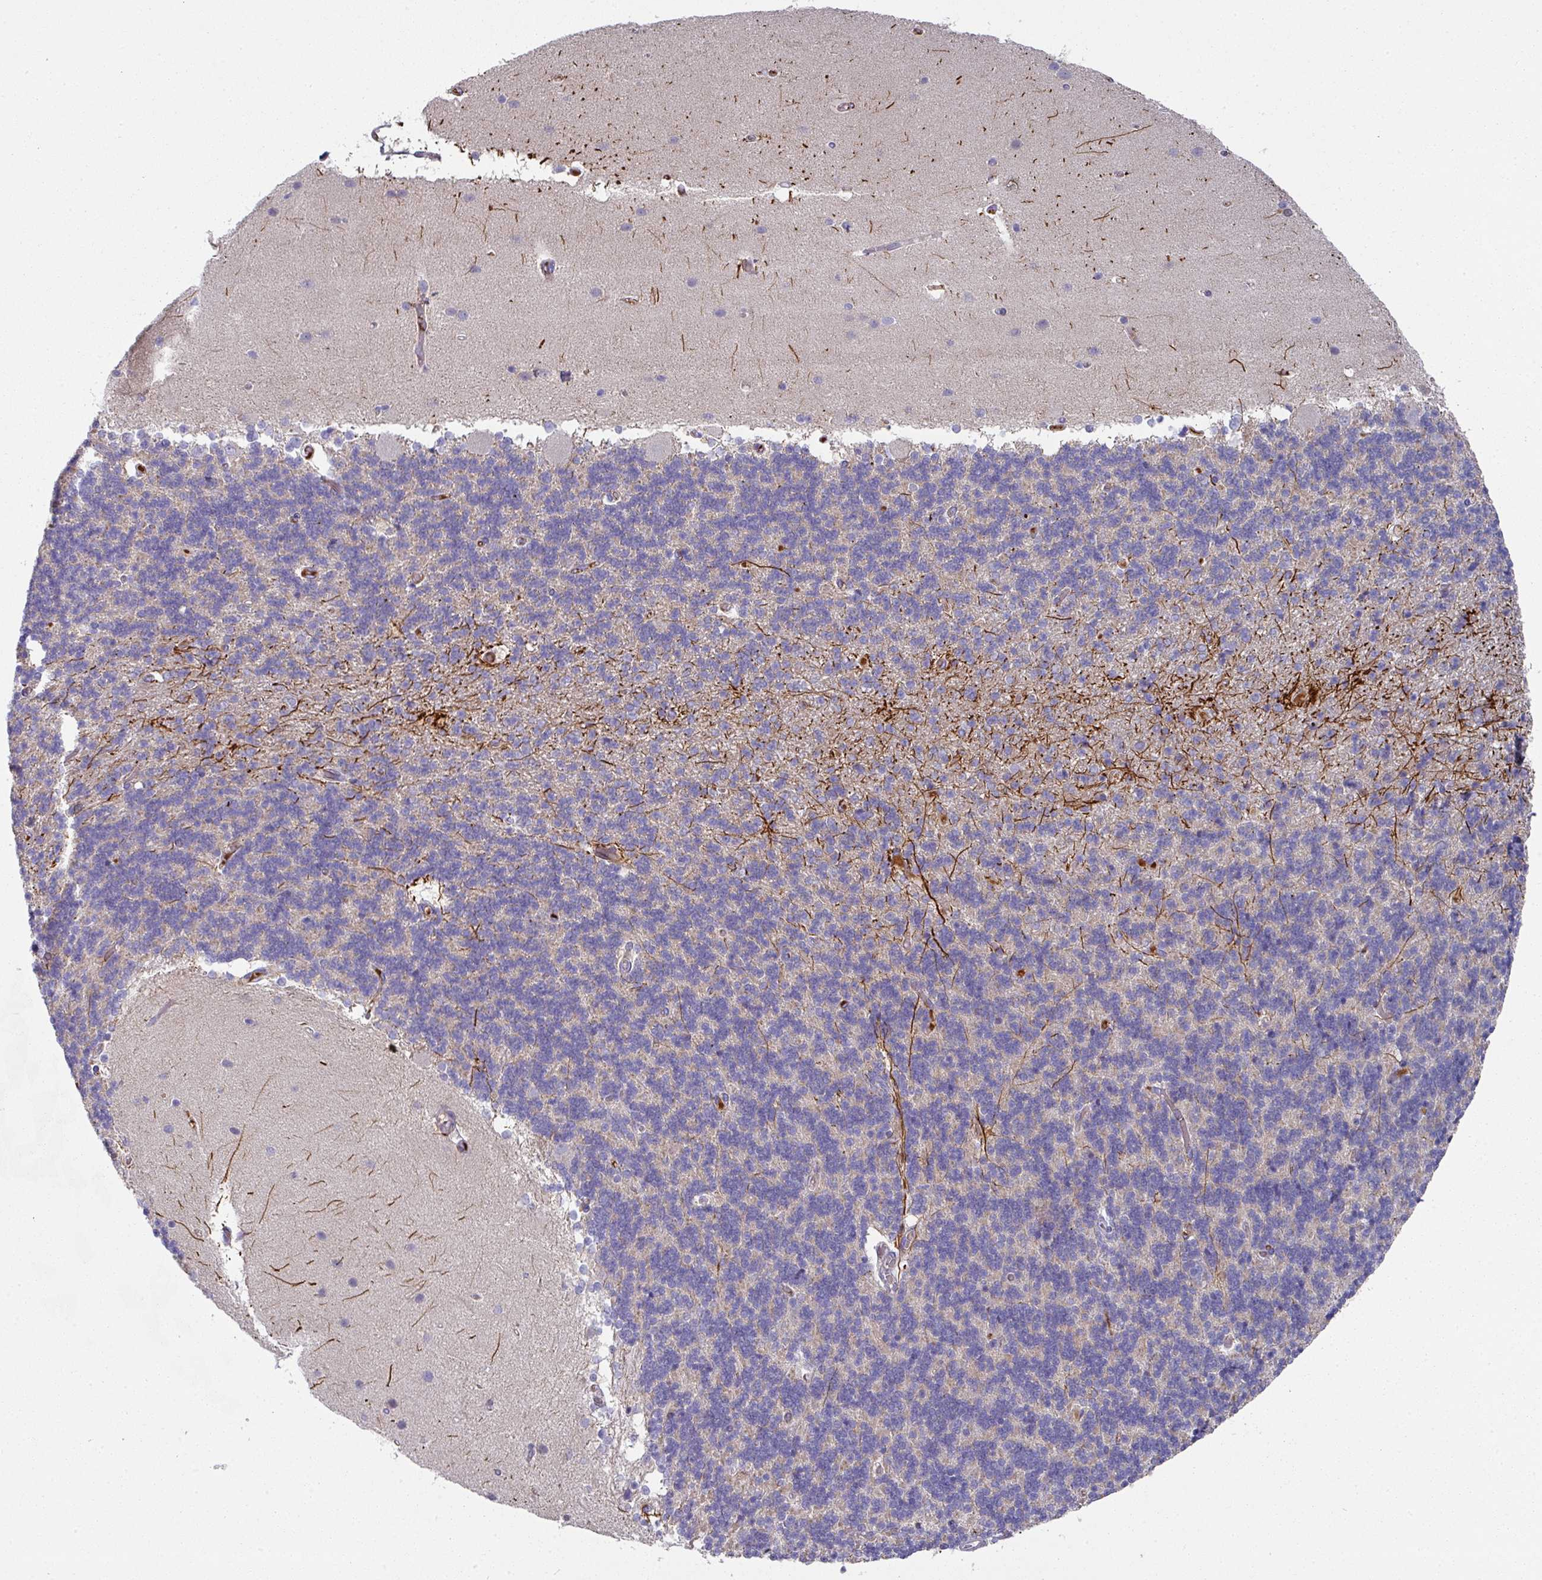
{"staining": {"intensity": "moderate", "quantity": "<25%", "location": "cytoplasmic/membranous"}, "tissue": "cerebellum", "cell_type": "Cells in granular layer", "image_type": "normal", "snomed": [{"axis": "morphology", "description": "Normal tissue, NOS"}, {"axis": "topography", "description": "Cerebellum"}], "caption": "Immunohistochemical staining of benign human cerebellum shows low levels of moderate cytoplasmic/membranous positivity in about <25% of cells in granular layer. (DAB (3,3'-diaminobenzidine) IHC, brown staining for protein, blue staining for nuclei).", "gene": "IL4R", "patient": {"sex": "female", "age": 54}}